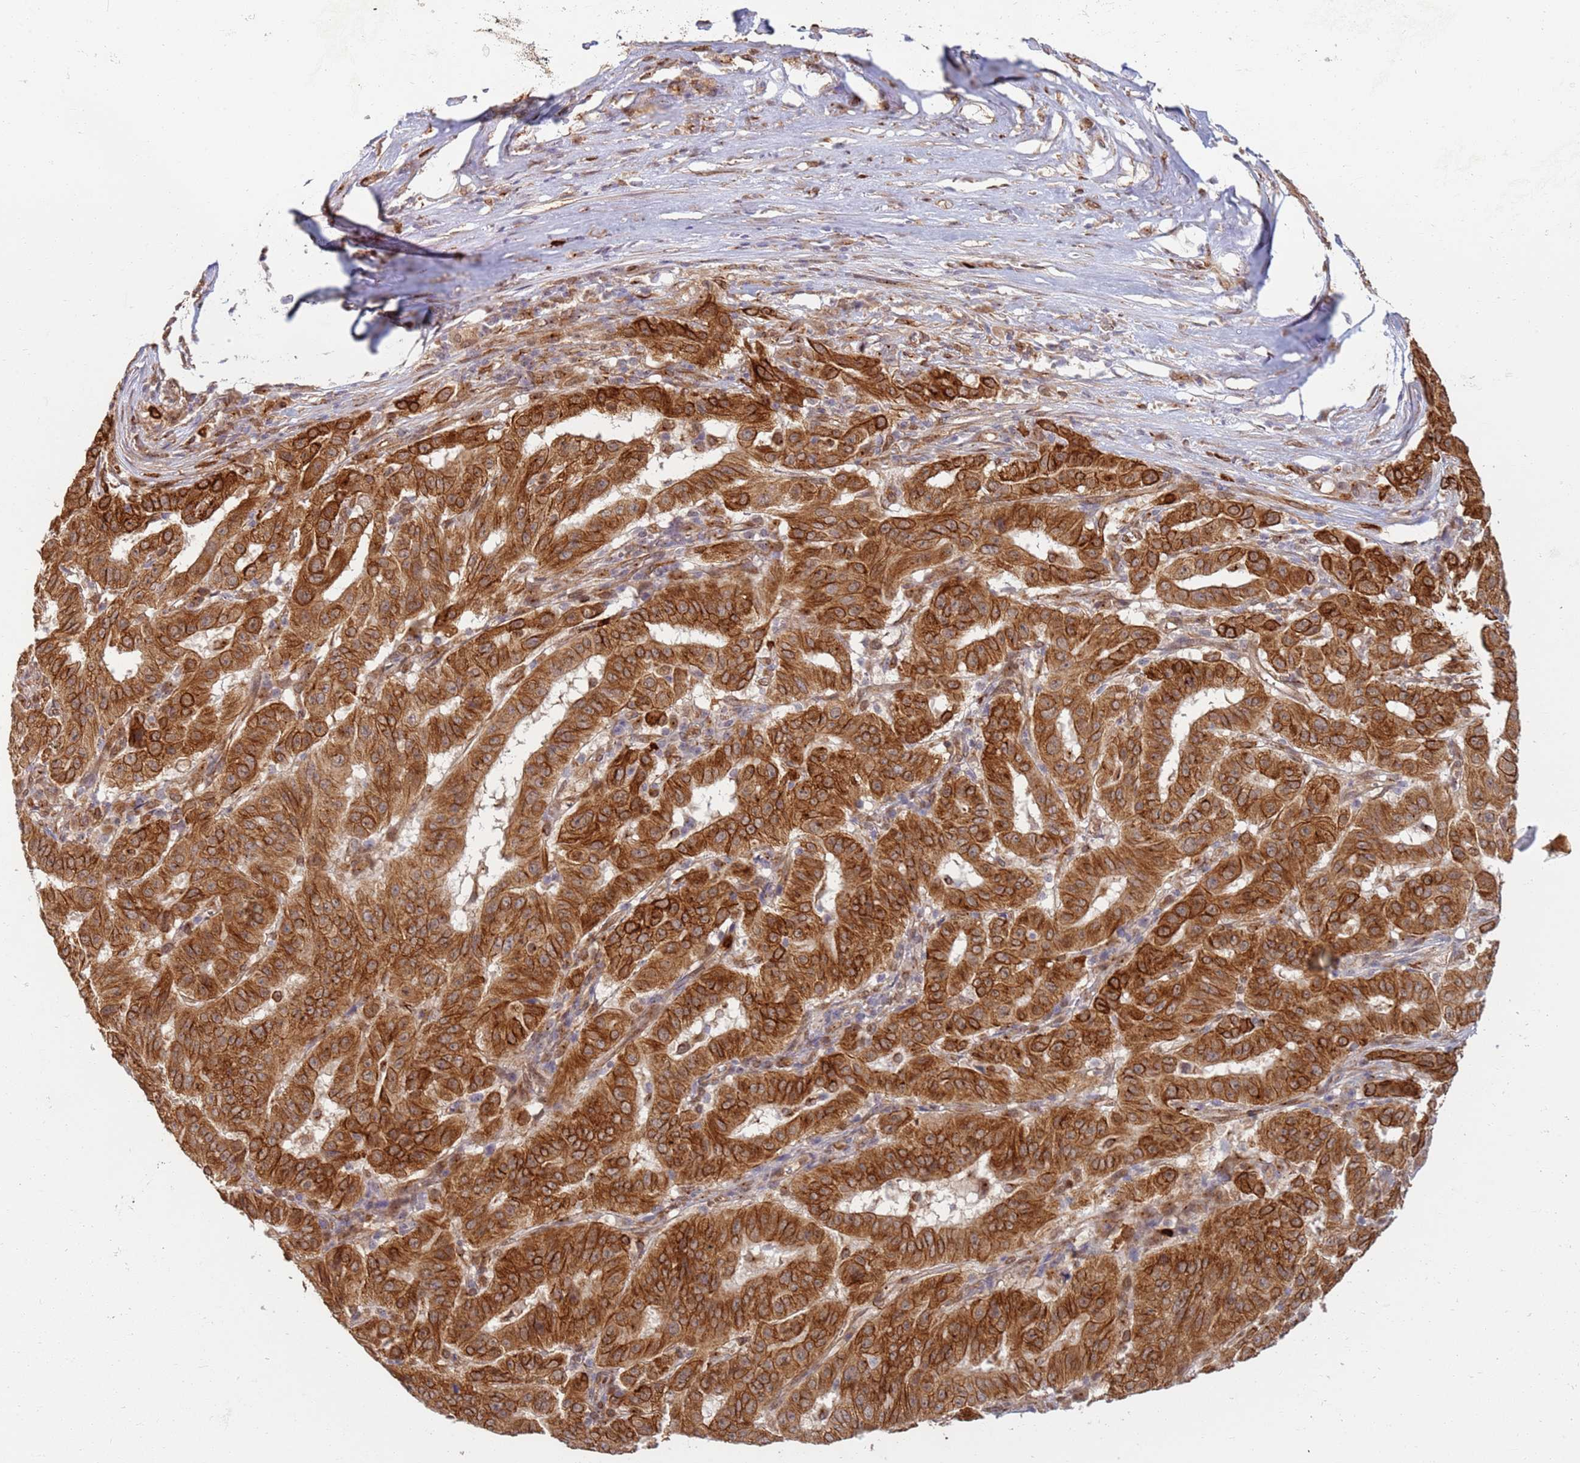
{"staining": {"intensity": "strong", "quantity": ">75%", "location": "cytoplasmic/membranous"}, "tissue": "pancreatic cancer", "cell_type": "Tumor cells", "image_type": "cancer", "snomed": [{"axis": "morphology", "description": "Adenocarcinoma, NOS"}, {"axis": "topography", "description": "Pancreas"}], "caption": "Immunohistochemical staining of human pancreatic cancer shows high levels of strong cytoplasmic/membranous protein staining in approximately >75% of tumor cells.", "gene": "CEP170", "patient": {"sex": "male", "age": 63}}